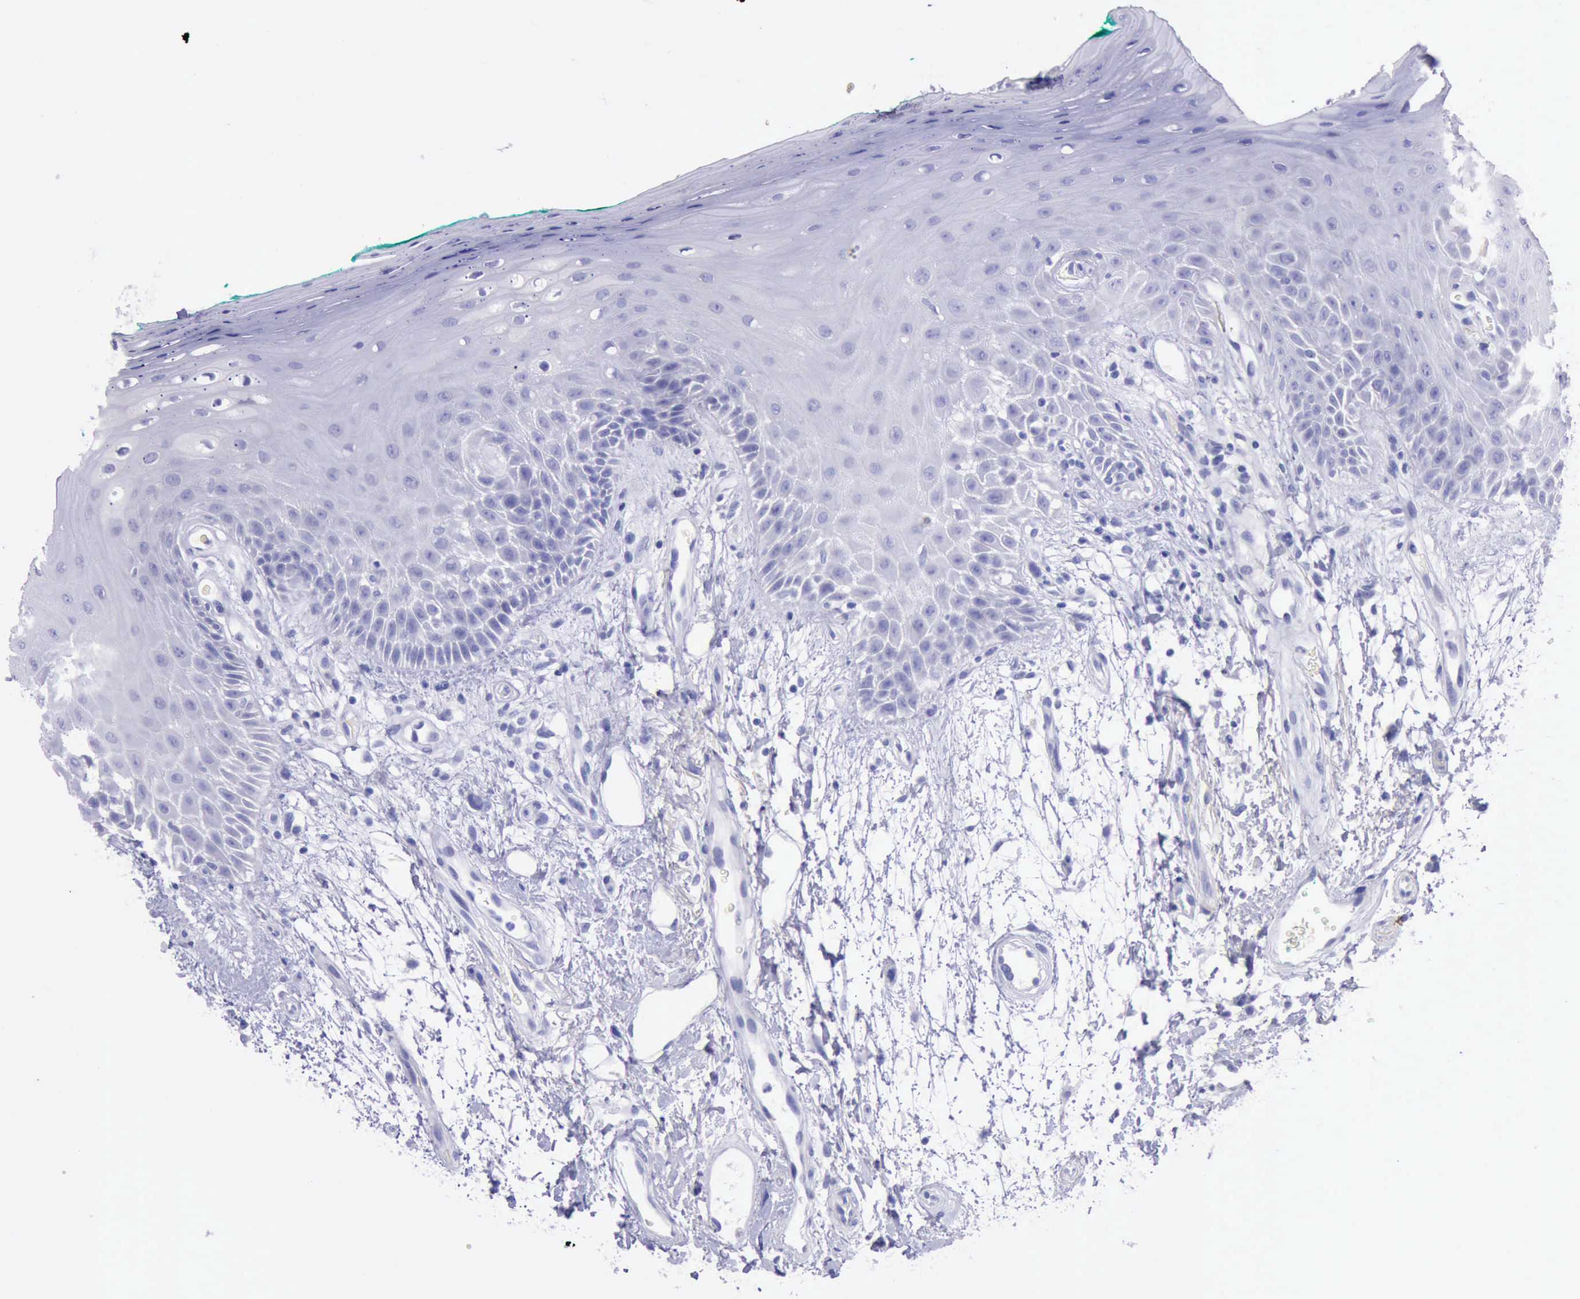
{"staining": {"intensity": "negative", "quantity": "none", "location": "none"}, "tissue": "oral mucosa", "cell_type": "Squamous epithelial cells", "image_type": "normal", "snomed": [{"axis": "morphology", "description": "Normal tissue, NOS"}, {"axis": "morphology", "description": "Squamous cell carcinoma, NOS"}, {"axis": "topography", "description": "Skeletal muscle"}, {"axis": "topography", "description": "Oral tissue"}, {"axis": "topography", "description": "Head-Neck"}], "caption": "An image of oral mucosa stained for a protein shows no brown staining in squamous epithelial cells. (DAB (3,3'-diaminobenzidine) immunohistochemistry (IHC) visualized using brightfield microscopy, high magnification).", "gene": "LRFN5", "patient": {"sex": "female", "age": 84}}